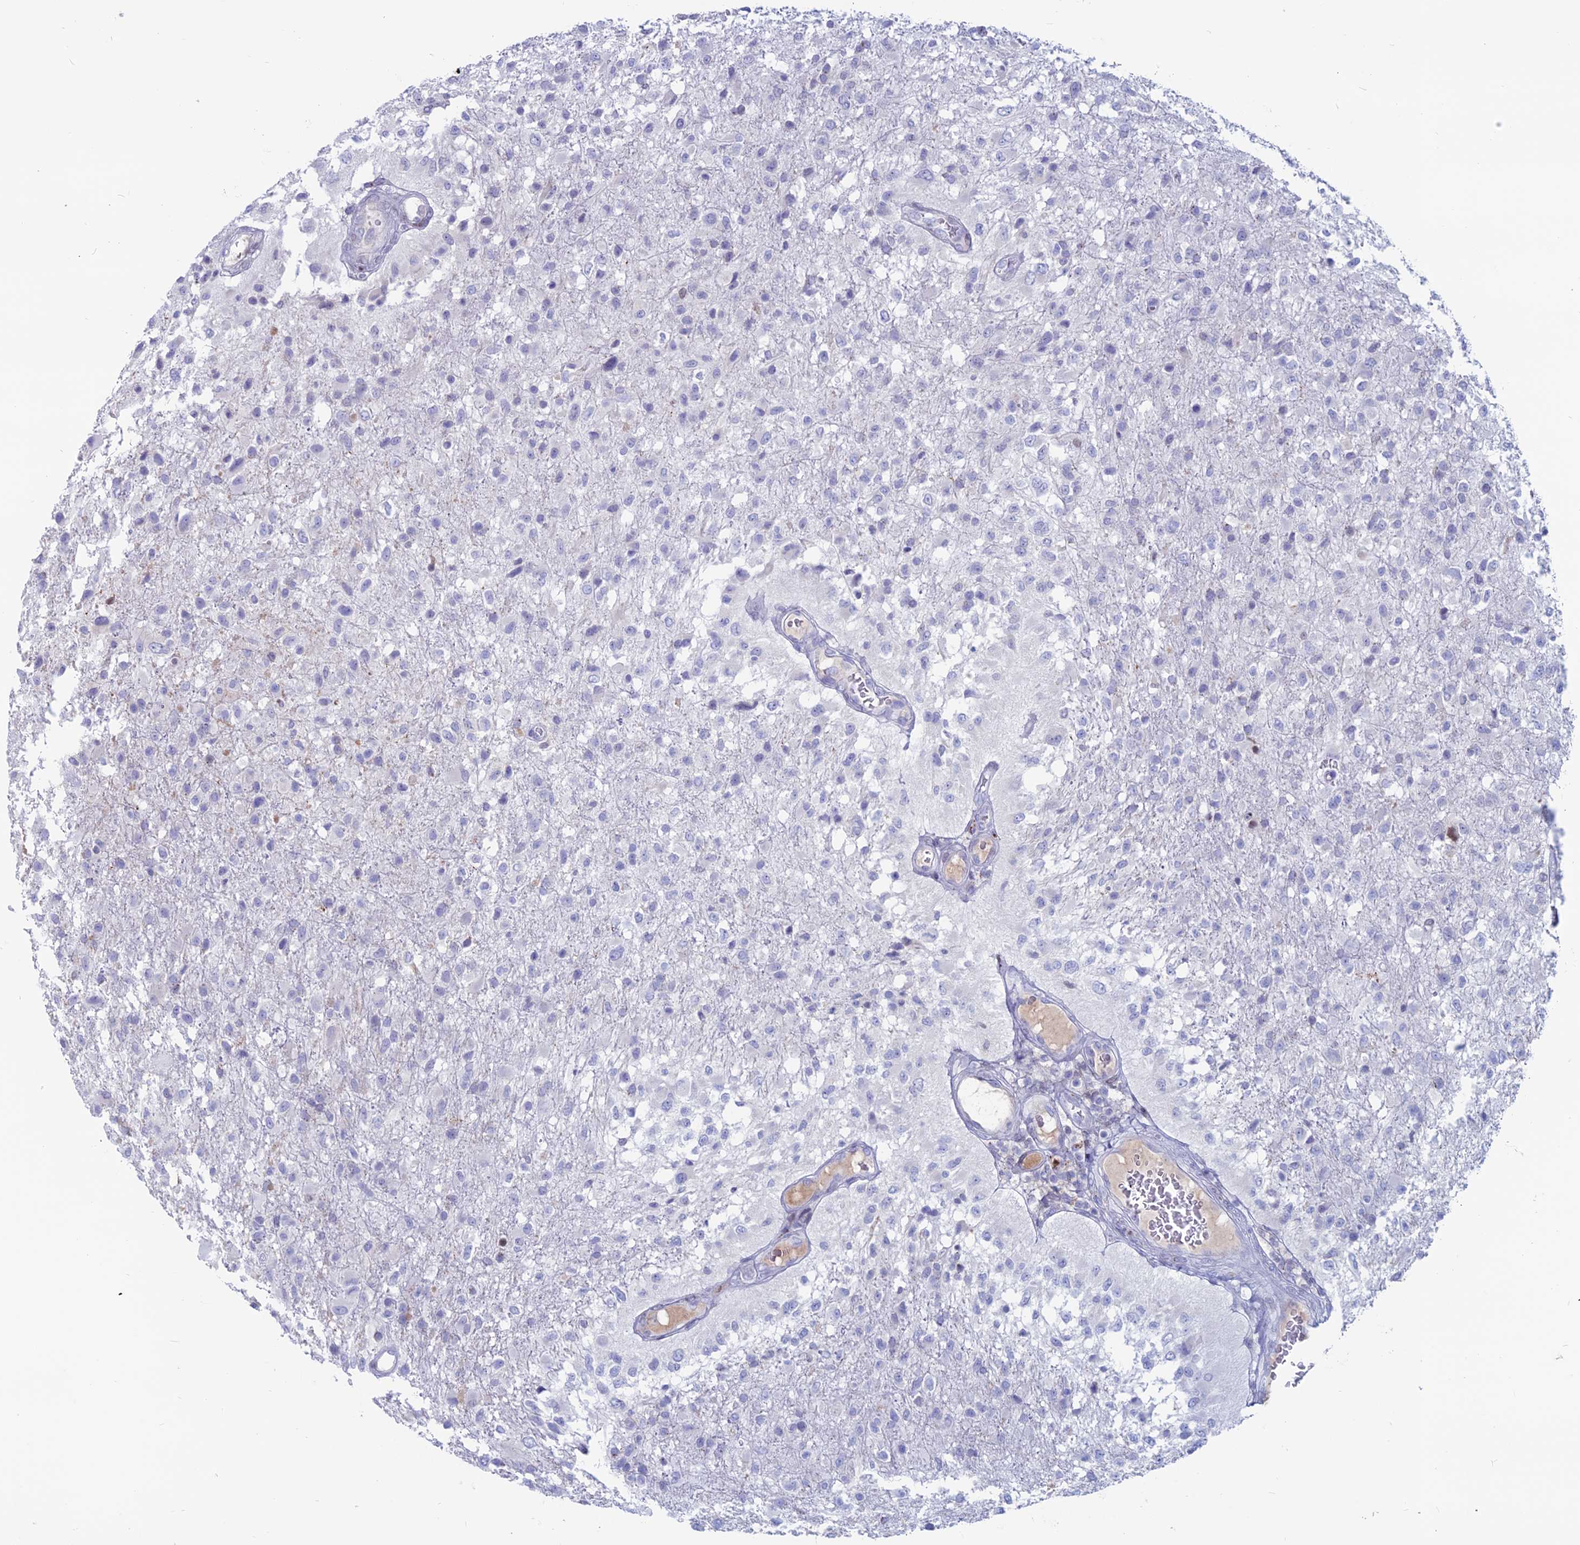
{"staining": {"intensity": "negative", "quantity": "none", "location": "none"}, "tissue": "glioma", "cell_type": "Tumor cells", "image_type": "cancer", "snomed": [{"axis": "morphology", "description": "Glioma, malignant, High grade"}, {"axis": "topography", "description": "Brain"}], "caption": "This is a micrograph of immunohistochemistry staining of glioma, which shows no positivity in tumor cells.", "gene": "CERS6", "patient": {"sex": "female", "age": 74}}